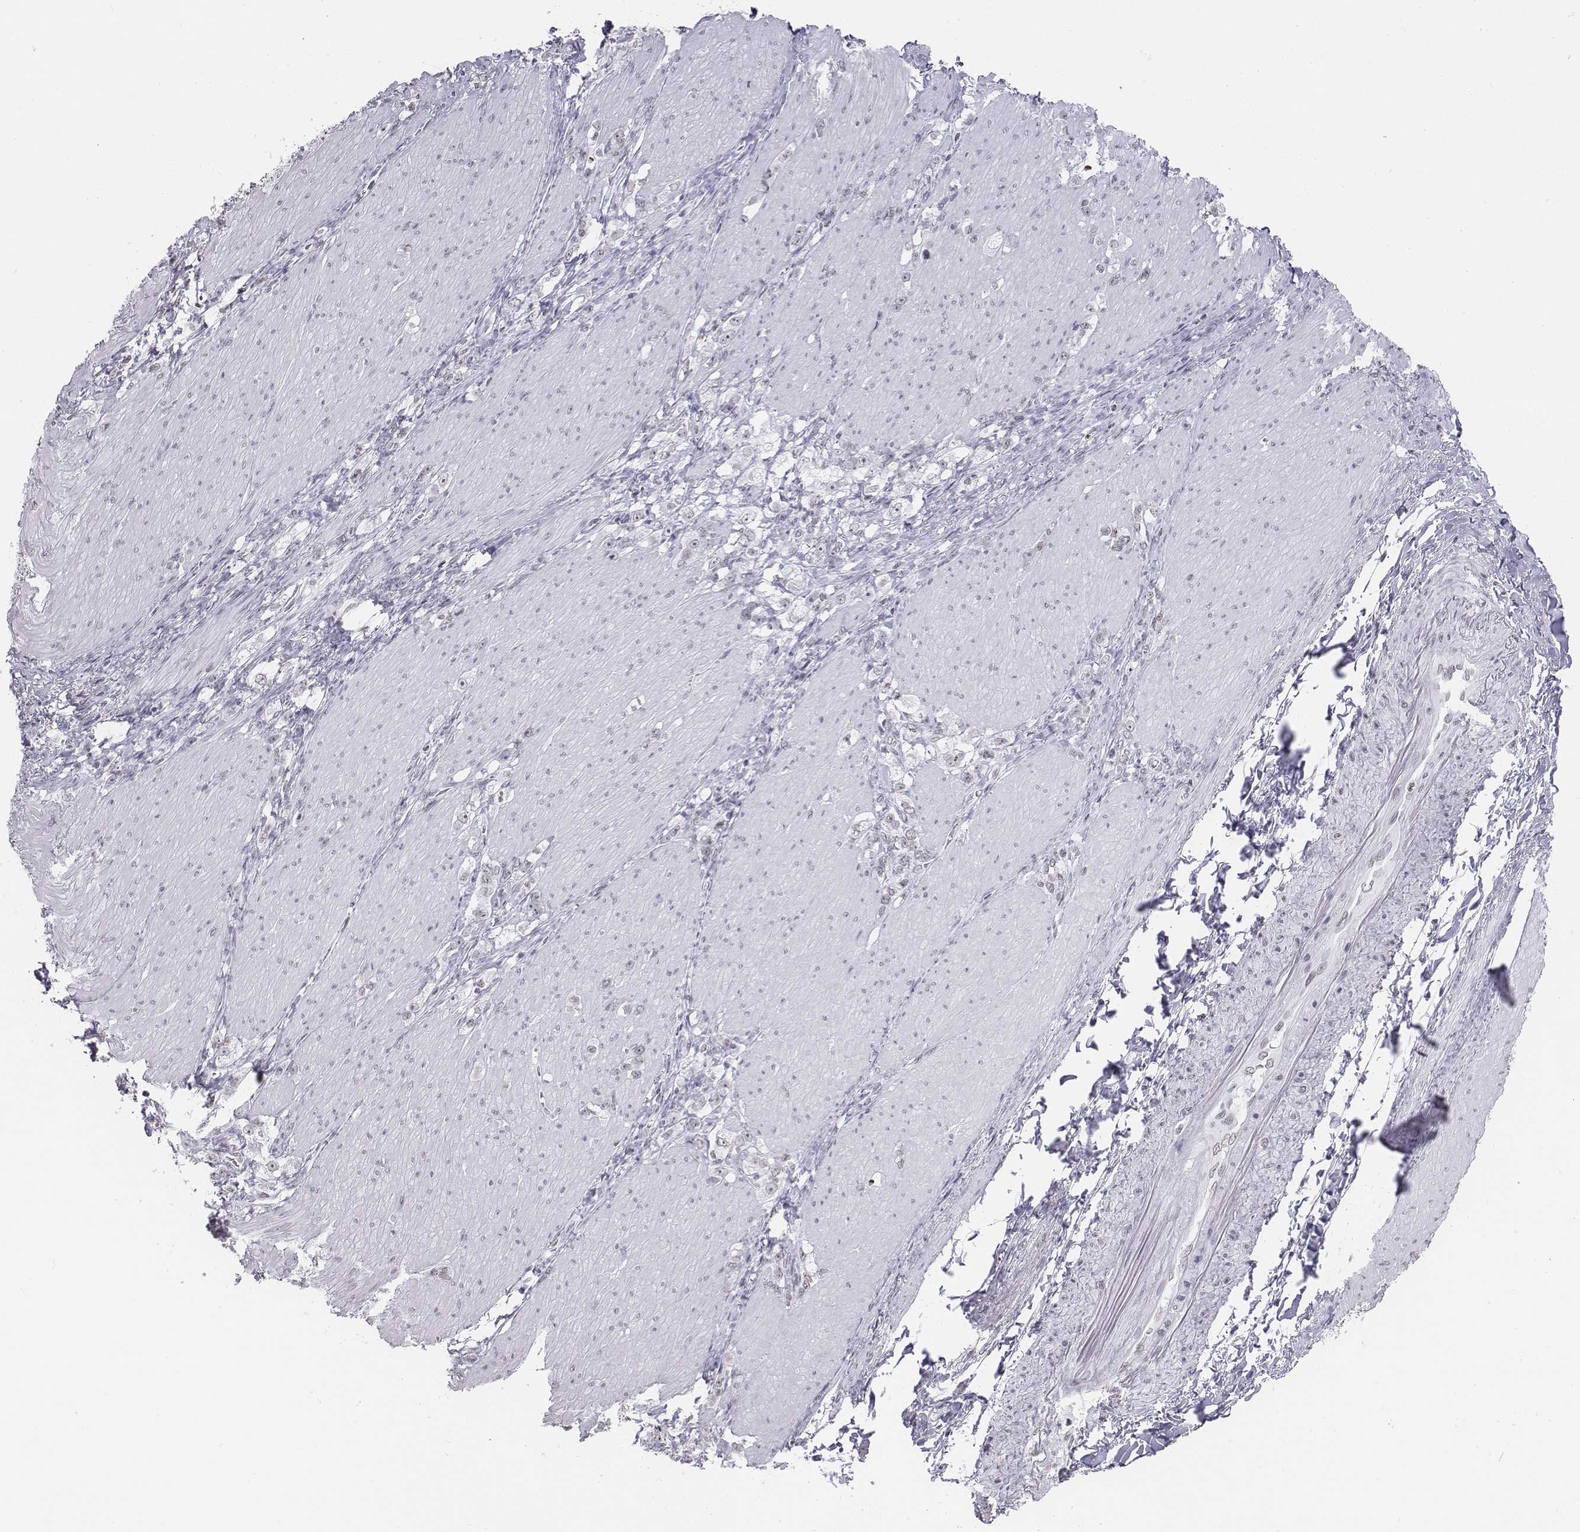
{"staining": {"intensity": "negative", "quantity": "none", "location": "none"}, "tissue": "stomach cancer", "cell_type": "Tumor cells", "image_type": "cancer", "snomed": [{"axis": "morphology", "description": "Adenocarcinoma, NOS"}, {"axis": "topography", "description": "Stomach, lower"}], "caption": "IHC of human stomach cancer exhibits no expression in tumor cells.", "gene": "BARHL1", "patient": {"sex": "male", "age": 88}}